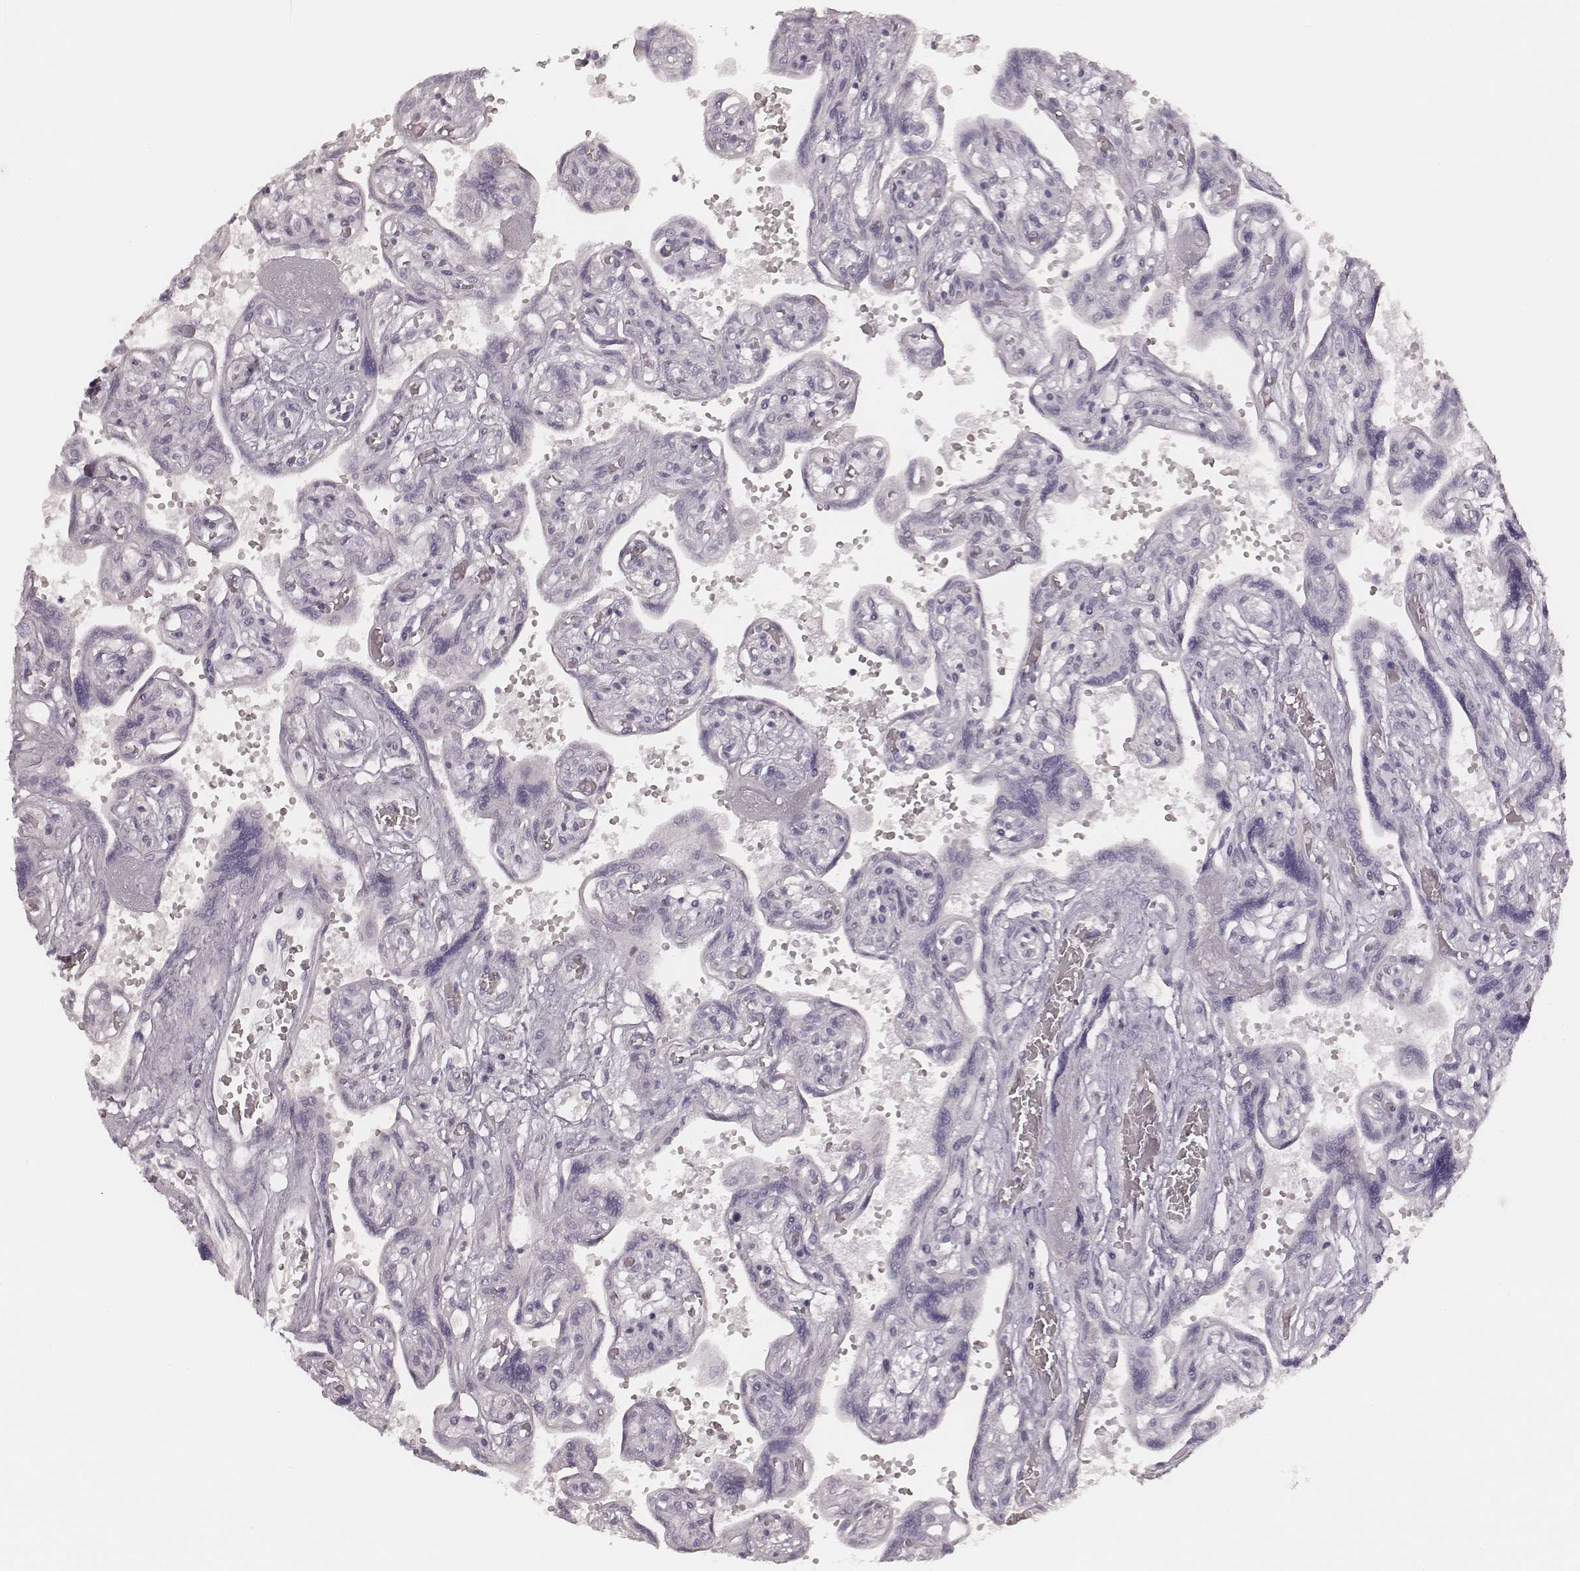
{"staining": {"intensity": "negative", "quantity": "none", "location": "none"}, "tissue": "placenta", "cell_type": "Decidual cells", "image_type": "normal", "snomed": [{"axis": "morphology", "description": "Normal tissue, NOS"}, {"axis": "topography", "description": "Placenta"}], "caption": "An image of placenta stained for a protein exhibits no brown staining in decidual cells.", "gene": "MSX1", "patient": {"sex": "female", "age": 32}}